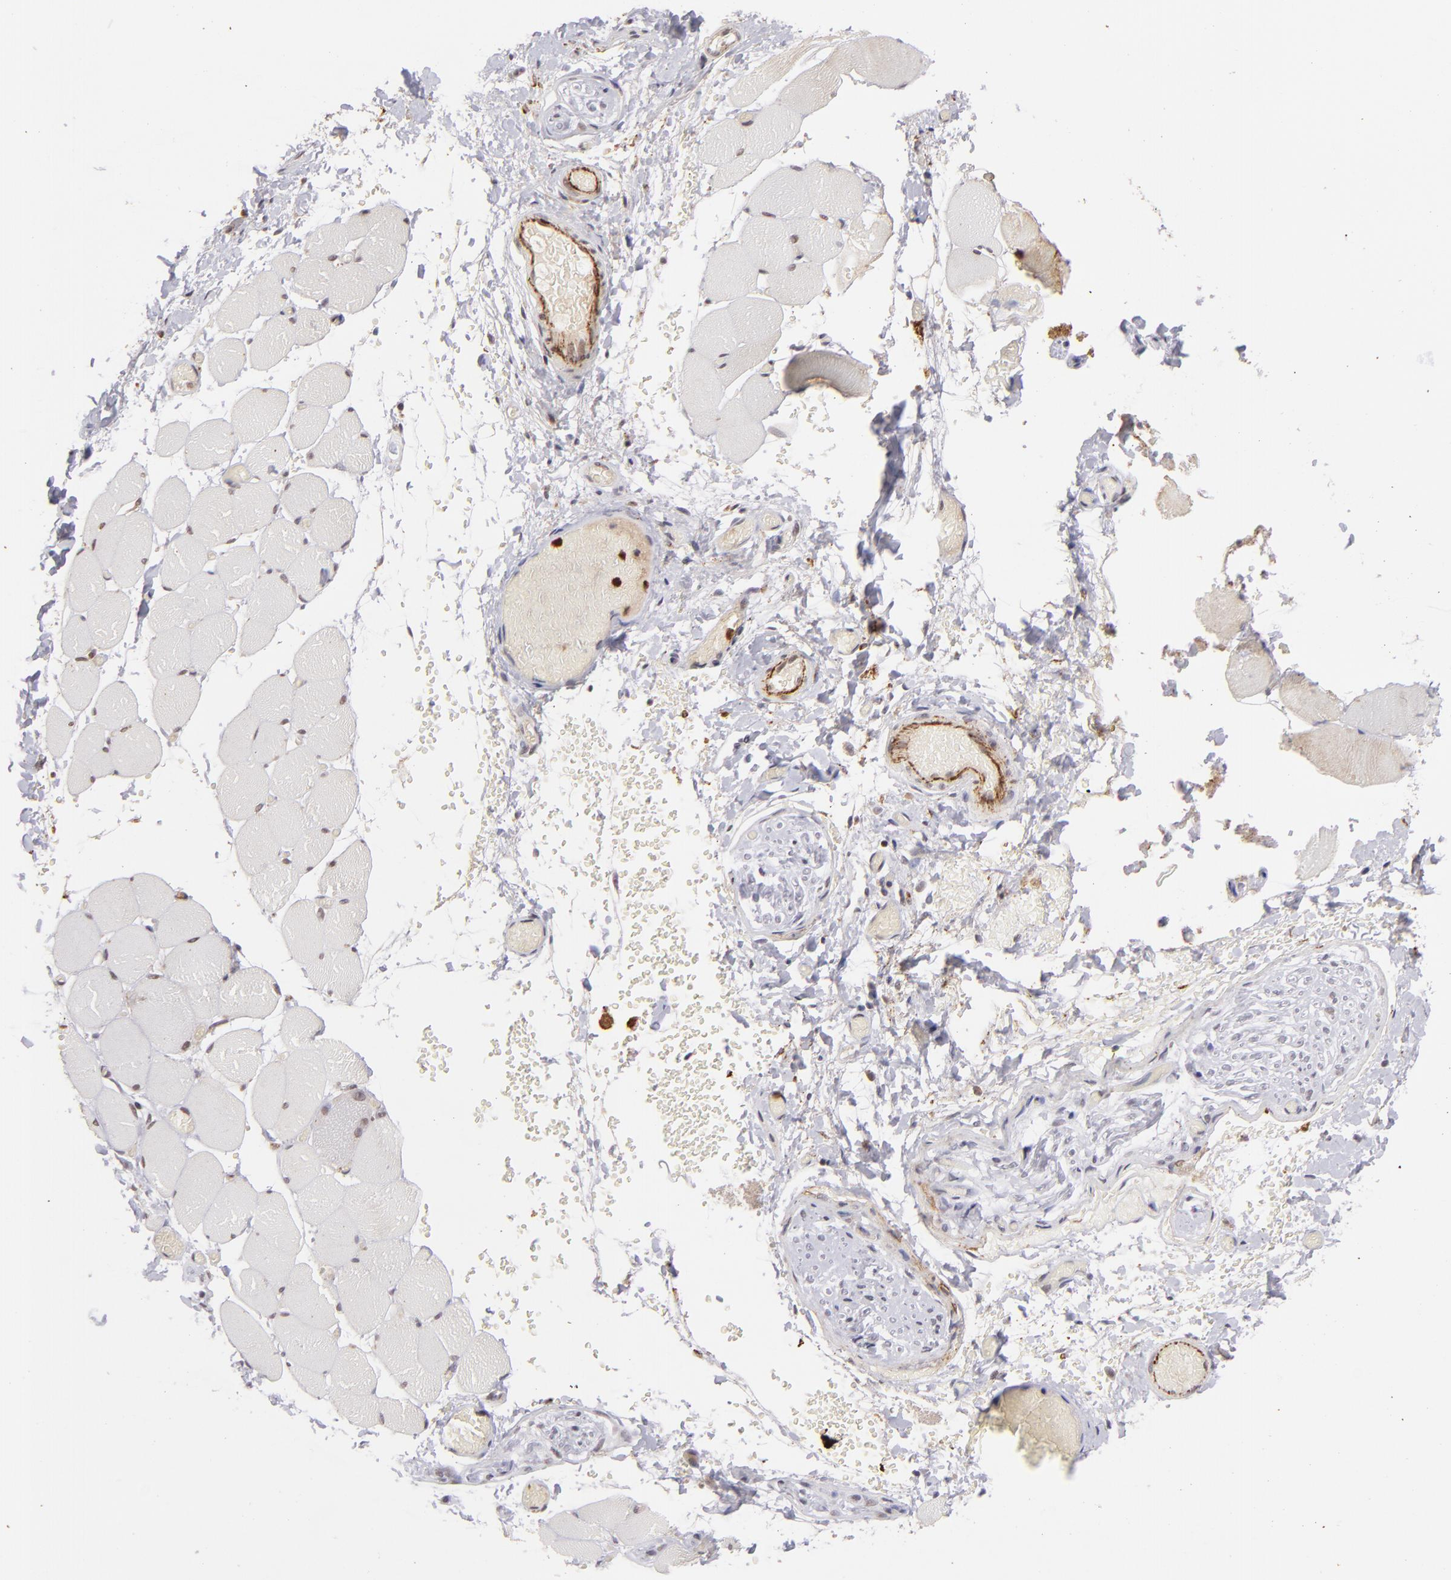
{"staining": {"intensity": "moderate", "quantity": "25%-75%", "location": "nuclear"}, "tissue": "skeletal muscle", "cell_type": "Myocytes", "image_type": "normal", "snomed": [{"axis": "morphology", "description": "Normal tissue, NOS"}, {"axis": "topography", "description": "Skeletal muscle"}, {"axis": "topography", "description": "Soft tissue"}], "caption": "Immunohistochemistry photomicrograph of benign skeletal muscle stained for a protein (brown), which exhibits medium levels of moderate nuclear expression in approximately 25%-75% of myocytes.", "gene": "RXRG", "patient": {"sex": "female", "age": 58}}